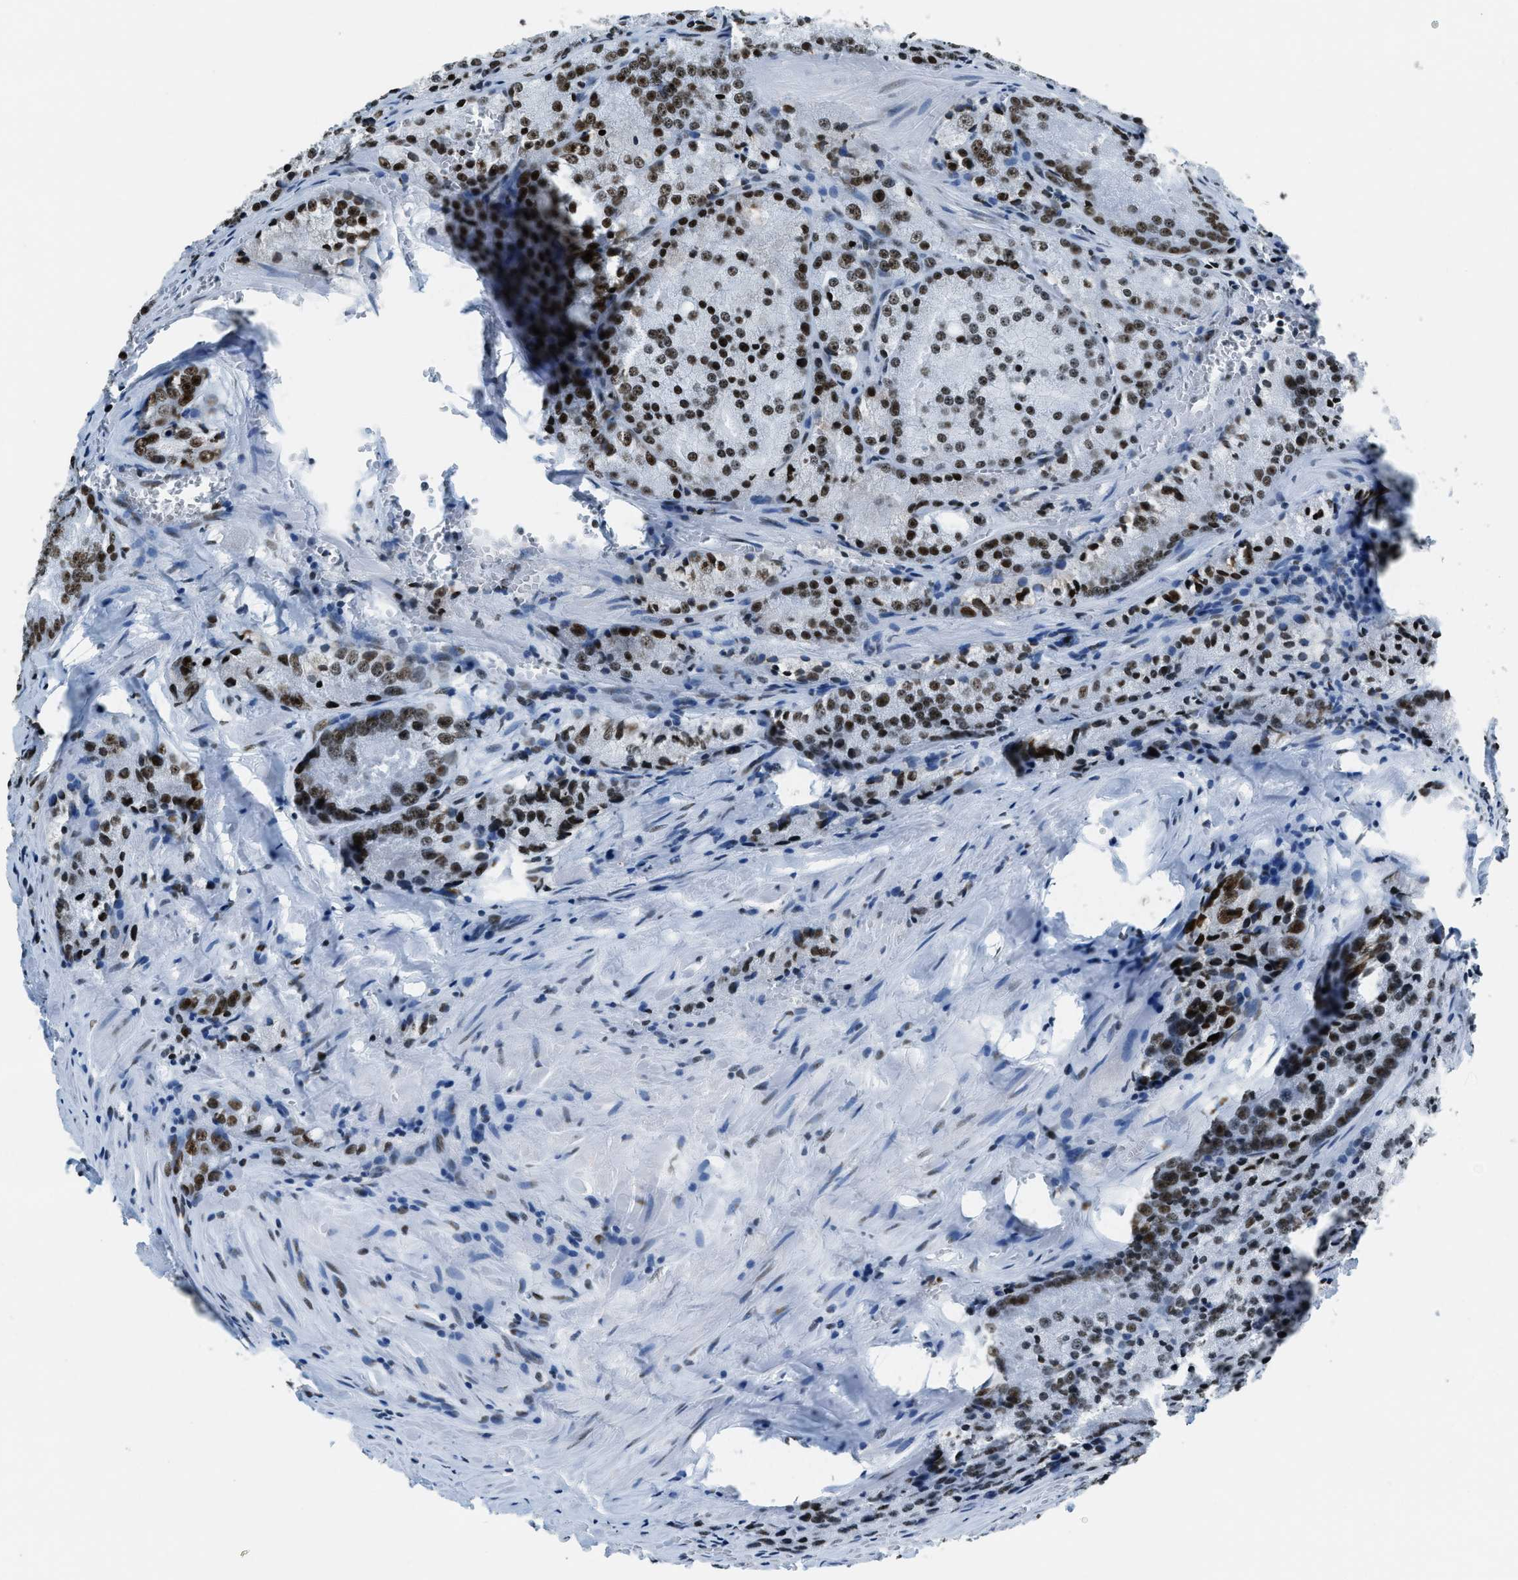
{"staining": {"intensity": "strong", "quantity": ">75%", "location": "nuclear"}, "tissue": "prostate cancer", "cell_type": "Tumor cells", "image_type": "cancer", "snomed": [{"axis": "morphology", "description": "Adenocarcinoma, Low grade"}, {"axis": "topography", "description": "Prostate"}], "caption": "Strong nuclear protein positivity is appreciated in about >75% of tumor cells in prostate cancer.", "gene": "TOP1", "patient": {"sex": "male", "age": 64}}